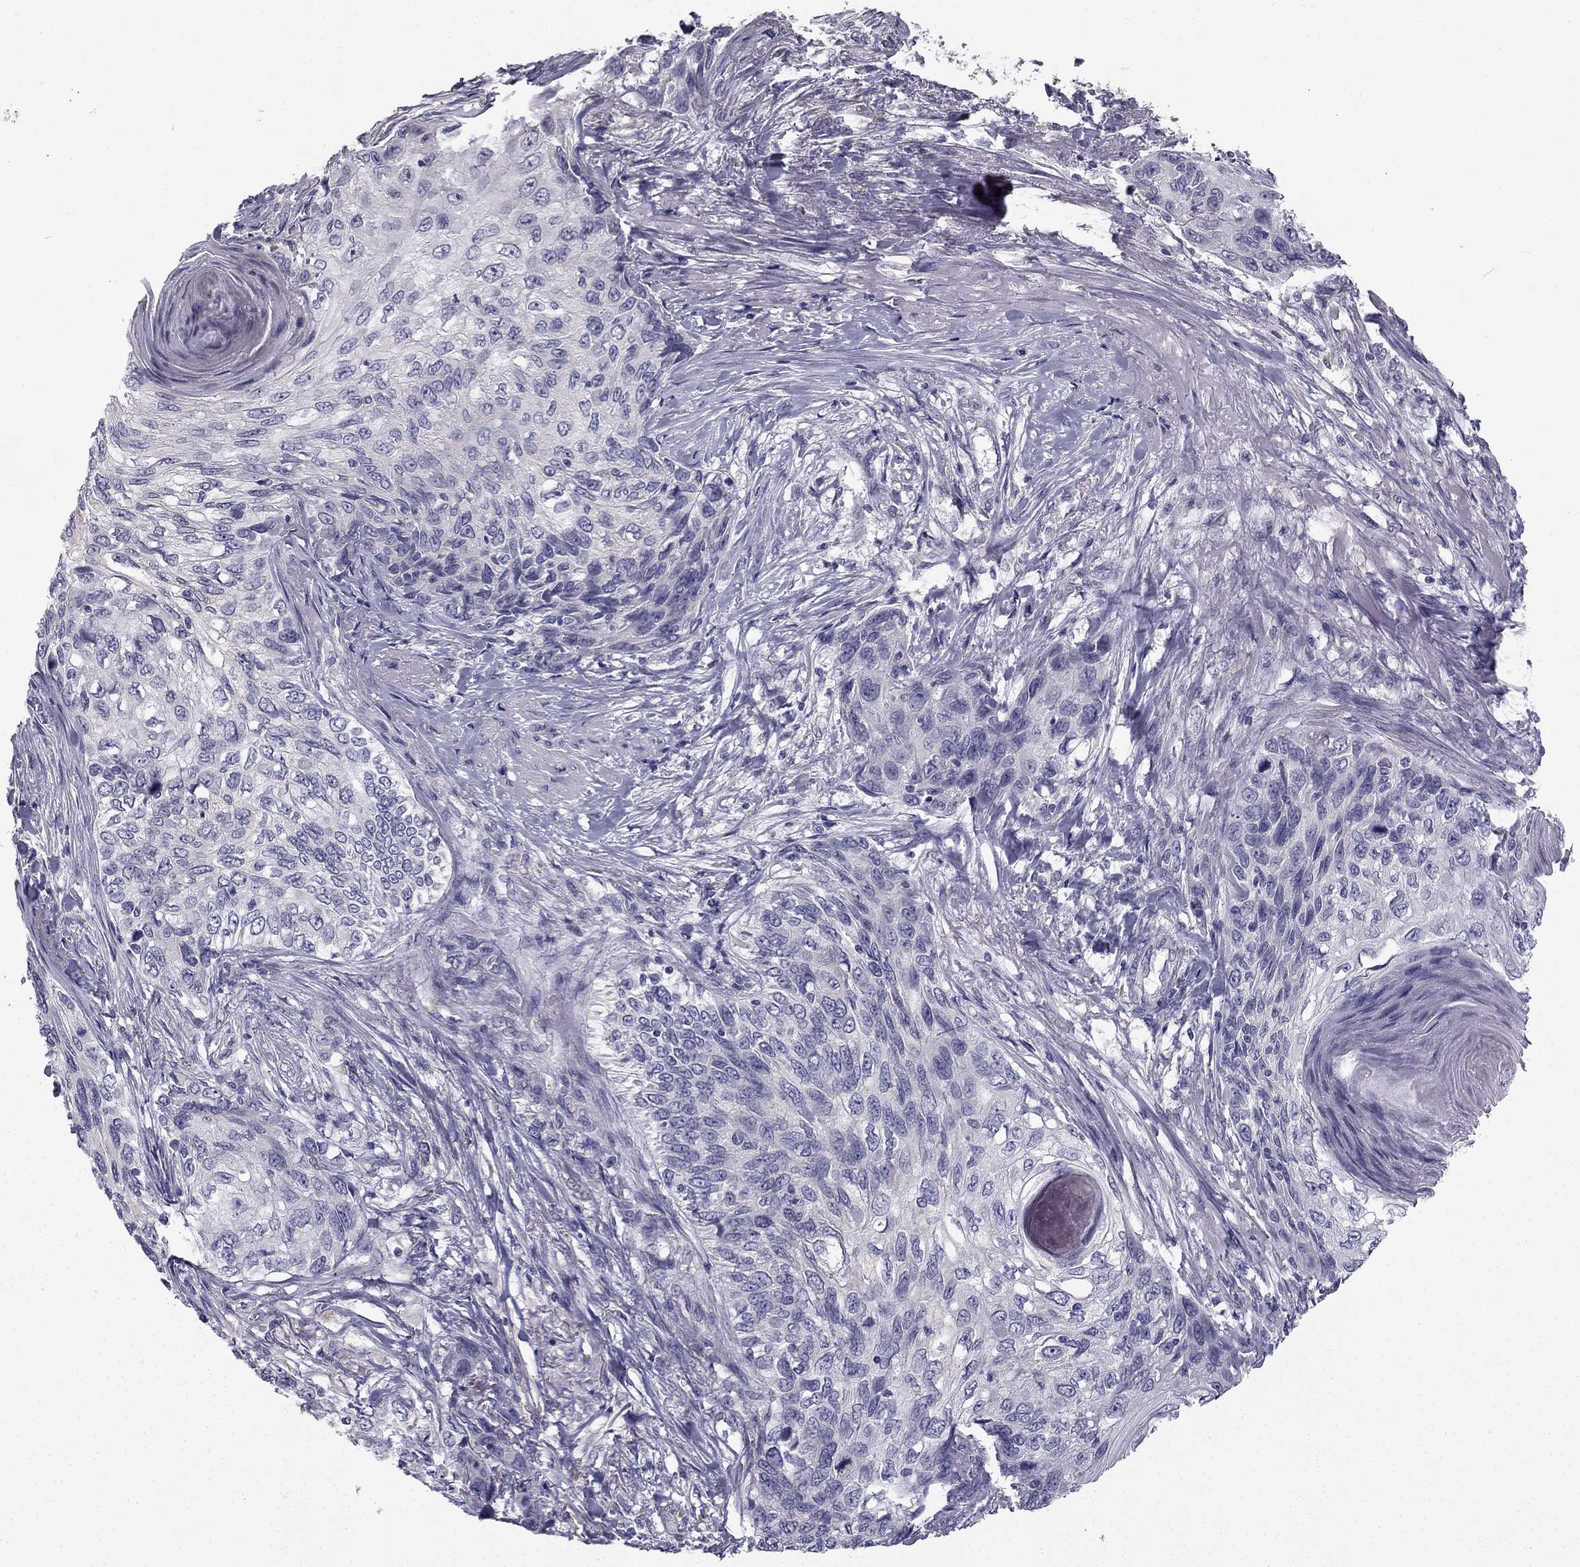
{"staining": {"intensity": "negative", "quantity": "none", "location": "none"}, "tissue": "skin cancer", "cell_type": "Tumor cells", "image_type": "cancer", "snomed": [{"axis": "morphology", "description": "Squamous cell carcinoma, NOS"}, {"axis": "topography", "description": "Skin"}], "caption": "Human skin squamous cell carcinoma stained for a protein using IHC exhibits no positivity in tumor cells.", "gene": "CCDC40", "patient": {"sex": "male", "age": 92}}